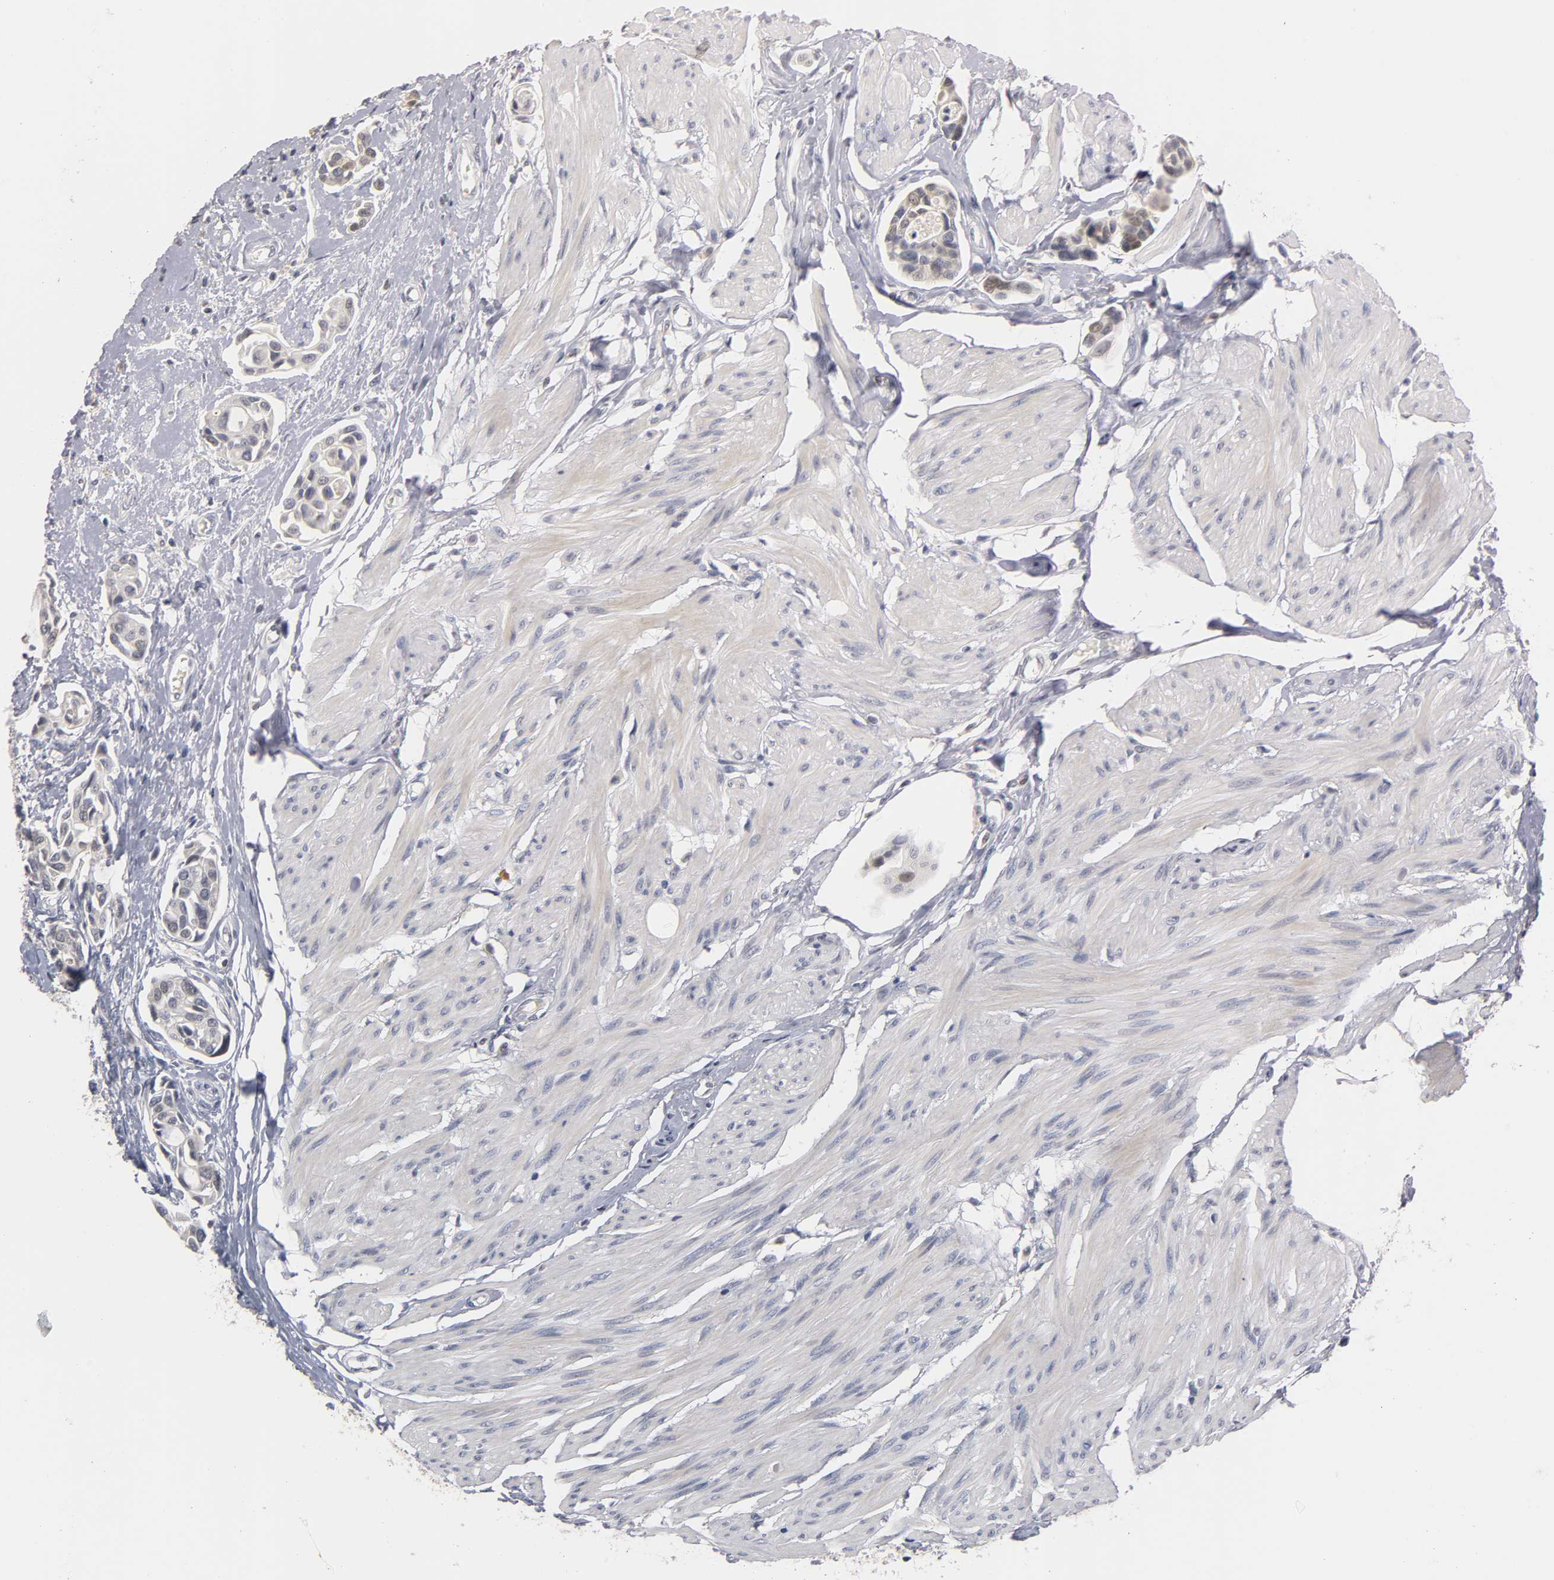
{"staining": {"intensity": "negative", "quantity": "none", "location": "none"}, "tissue": "urothelial cancer", "cell_type": "Tumor cells", "image_type": "cancer", "snomed": [{"axis": "morphology", "description": "Urothelial carcinoma, High grade"}, {"axis": "topography", "description": "Urinary bladder"}], "caption": "Immunohistochemistry of urothelial cancer demonstrates no staining in tumor cells.", "gene": "OVOL1", "patient": {"sex": "male", "age": 78}}